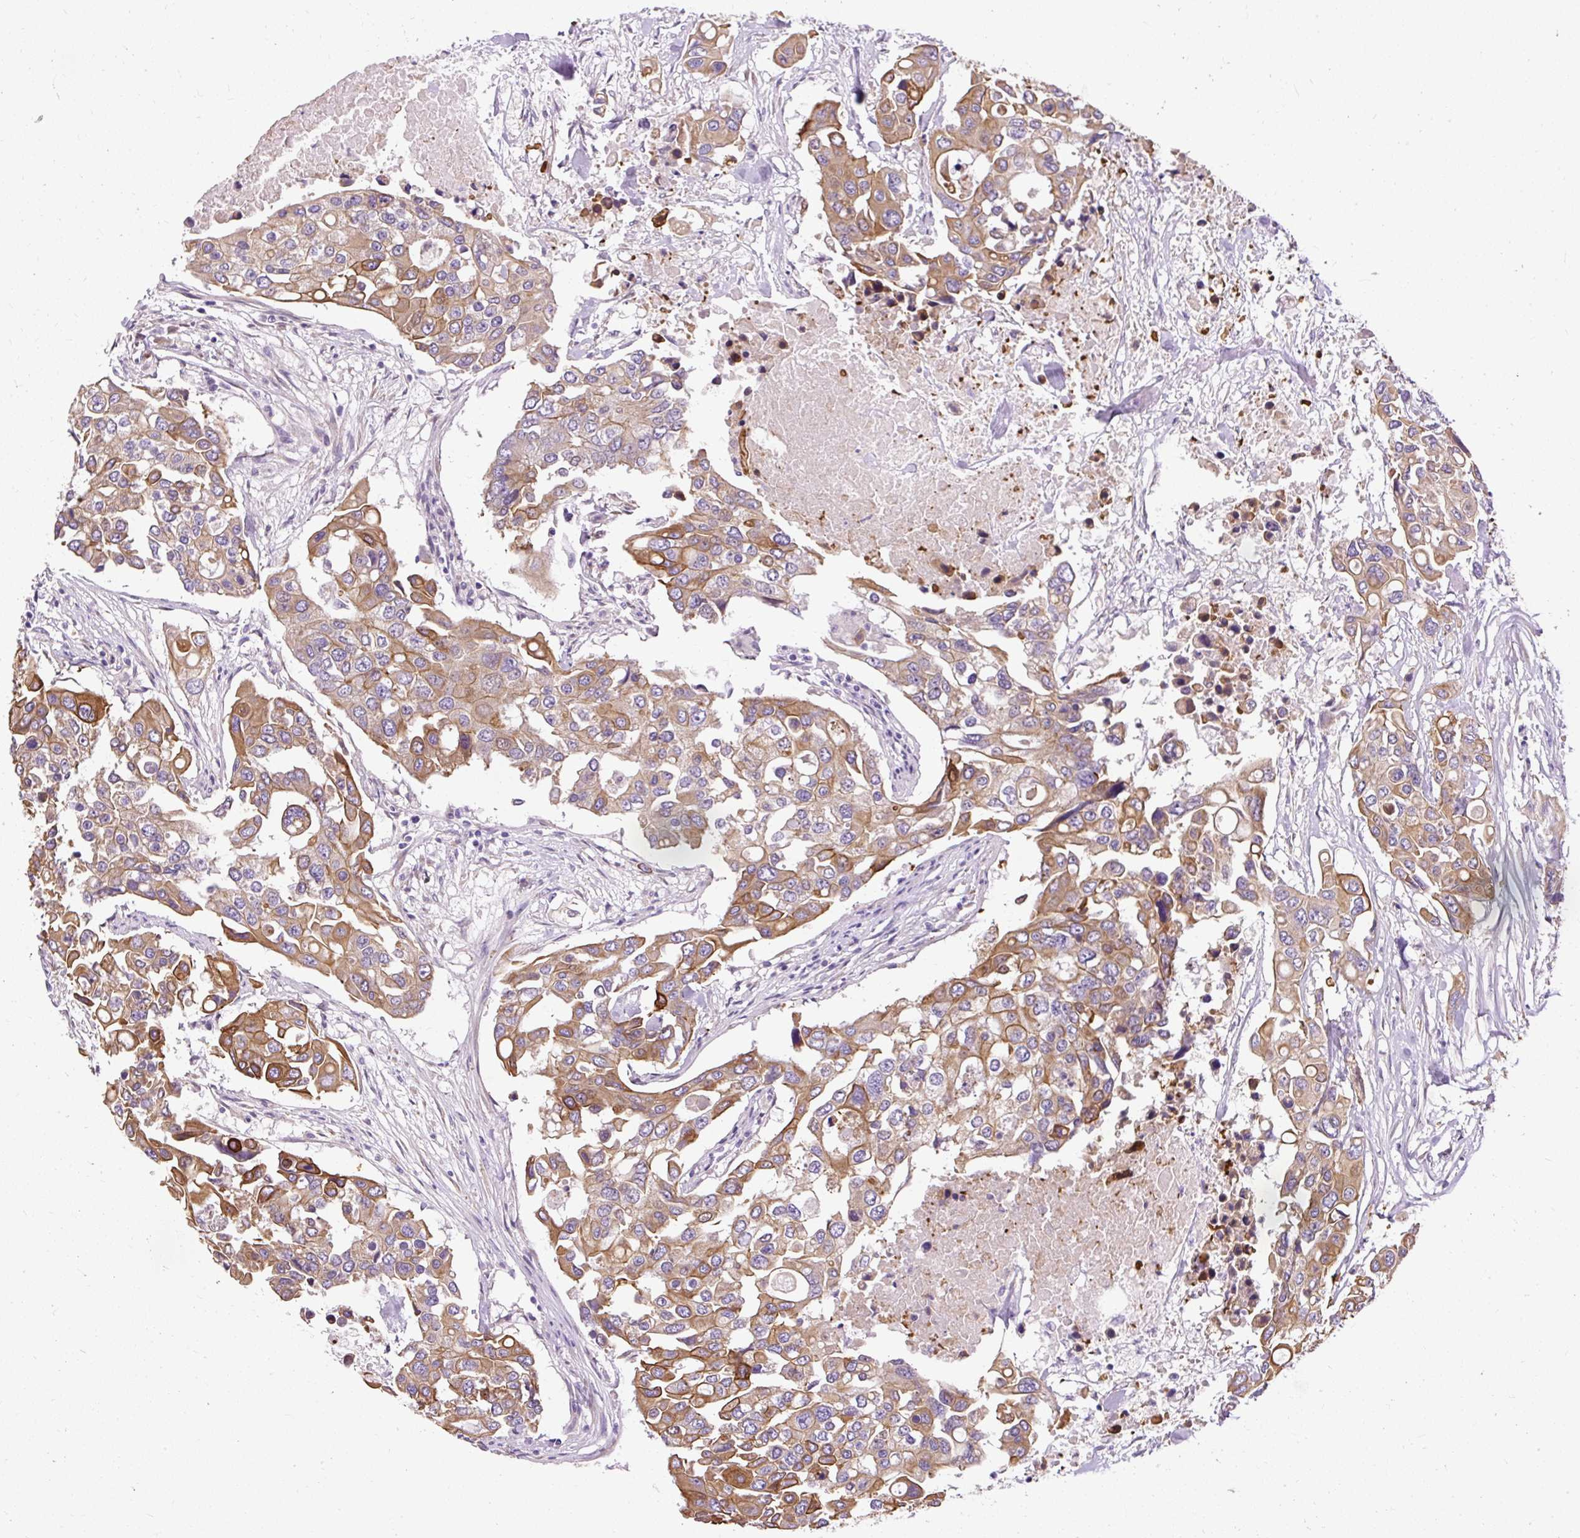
{"staining": {"intensity": "moderate", "quantity": ">75%", "location": "cytoplasmic/membranous"}, "tissue": "colorectal cancer", "cell_type": "Tumor cells", "image_type": "cancer", "snomed": [{"axis": "morphology", "description": "Adenocarcinoma, NOS"}, {"axis": "topography", "description": "Colon"}], "caption": "Colorectal cancer stained with DAB immunohistochemistry (IHC) displays medium levels of moderate cytoplasmic/membranous positivity in approximately >75% of tumor cells.", "gene": "FAM149A", "patient": {"sex": "male", "age": 77}}